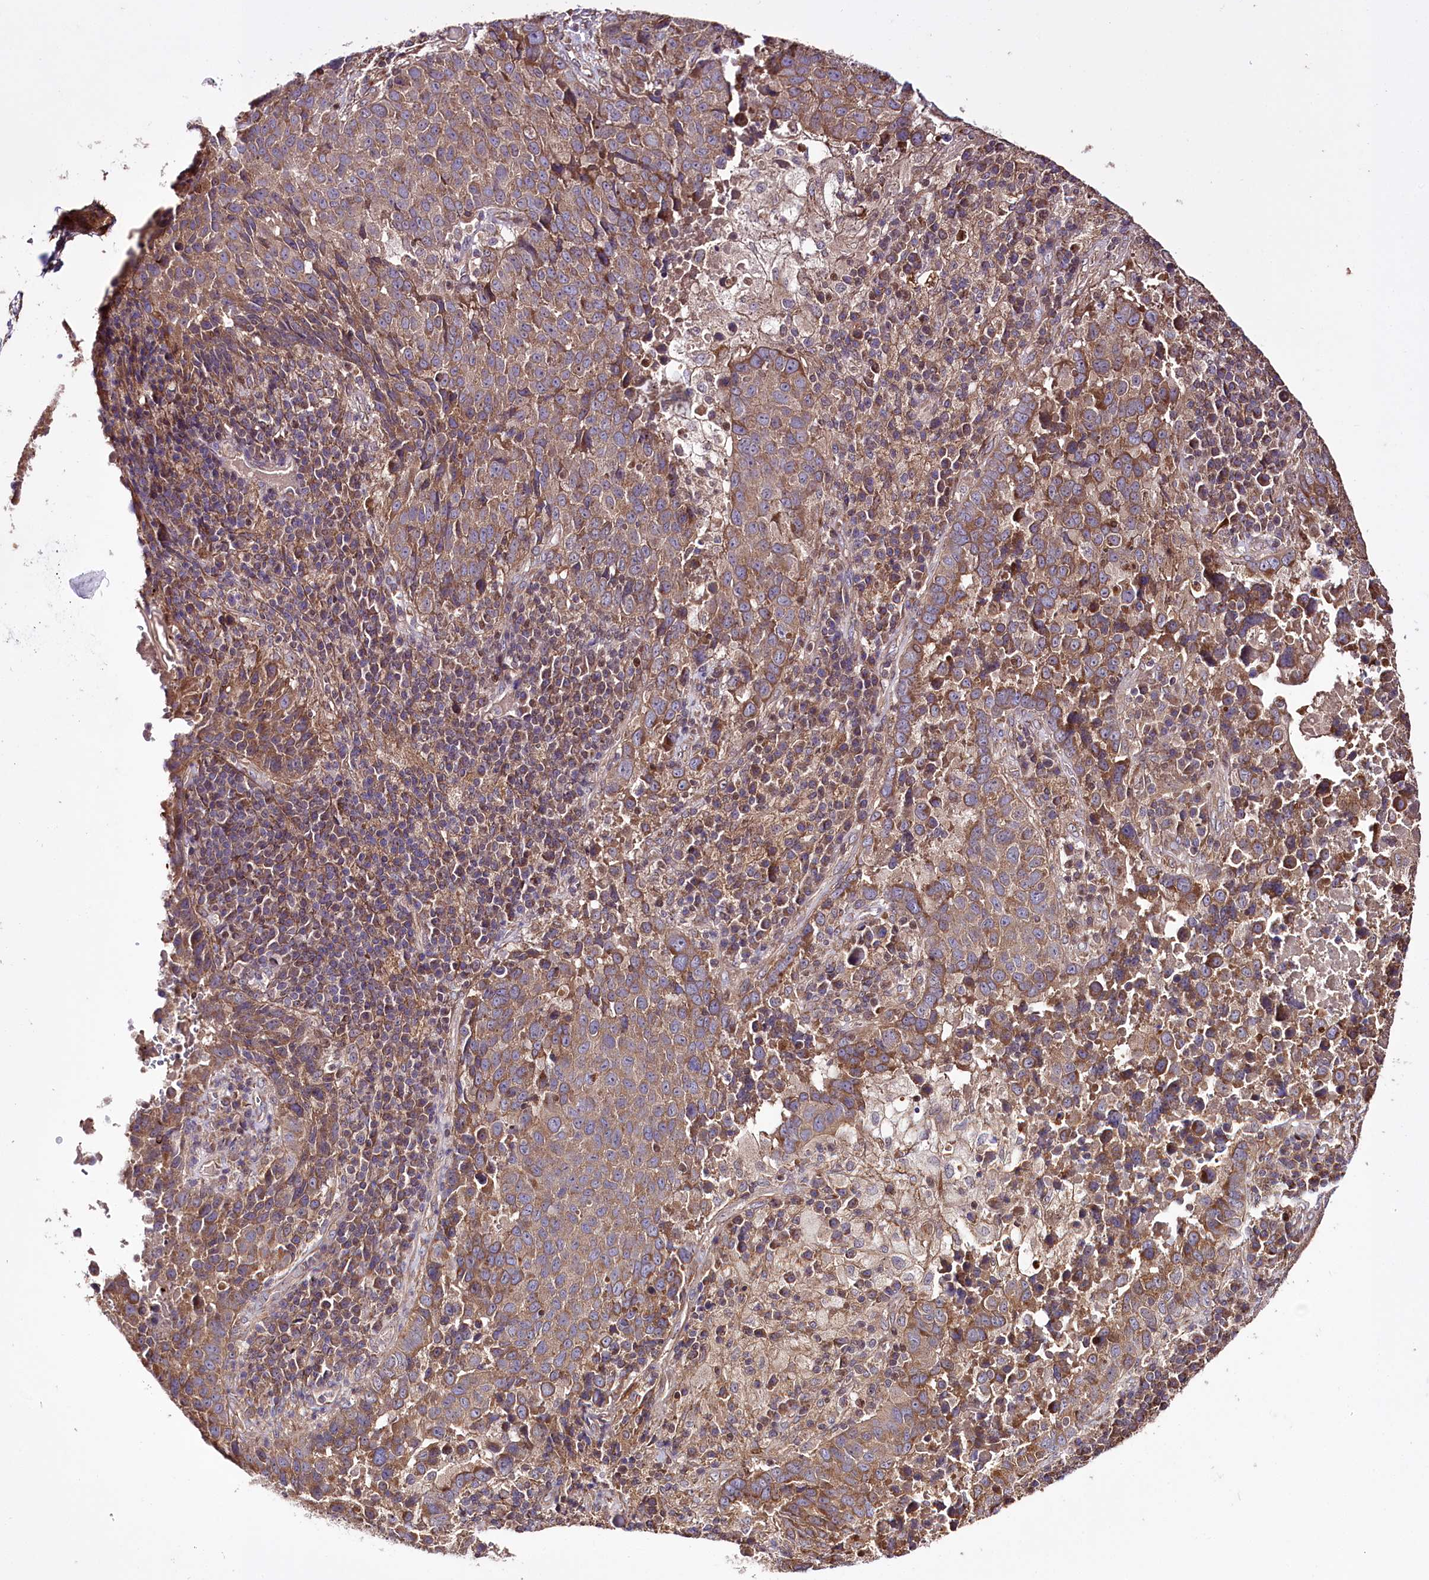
{"staining": {"intensity": "moderate", "quantity": "25%-75%", "location": "cytoplasmic/membranous"}, "tissue": "lung cancer", "cell_type": "Tumor cells", "image_type": "cancer", "snomed": [{"axis": "morphology", "description": "Squamous cell carcinoma, NOS"}, {"axis": "topography", "description": "Lung"}], "caption": "The histopathology image shows staining of squamous cell carcinoma (lung), revealing moderate cytoplasmic/membranous protein staining (brown color) within tumor cells. Immunohistochemistry (ihc) stains the protein of interest in brown and the nuclei are stained blue.", "gene": "WWC1", "patient": {"sex": "male", "age": 73}}